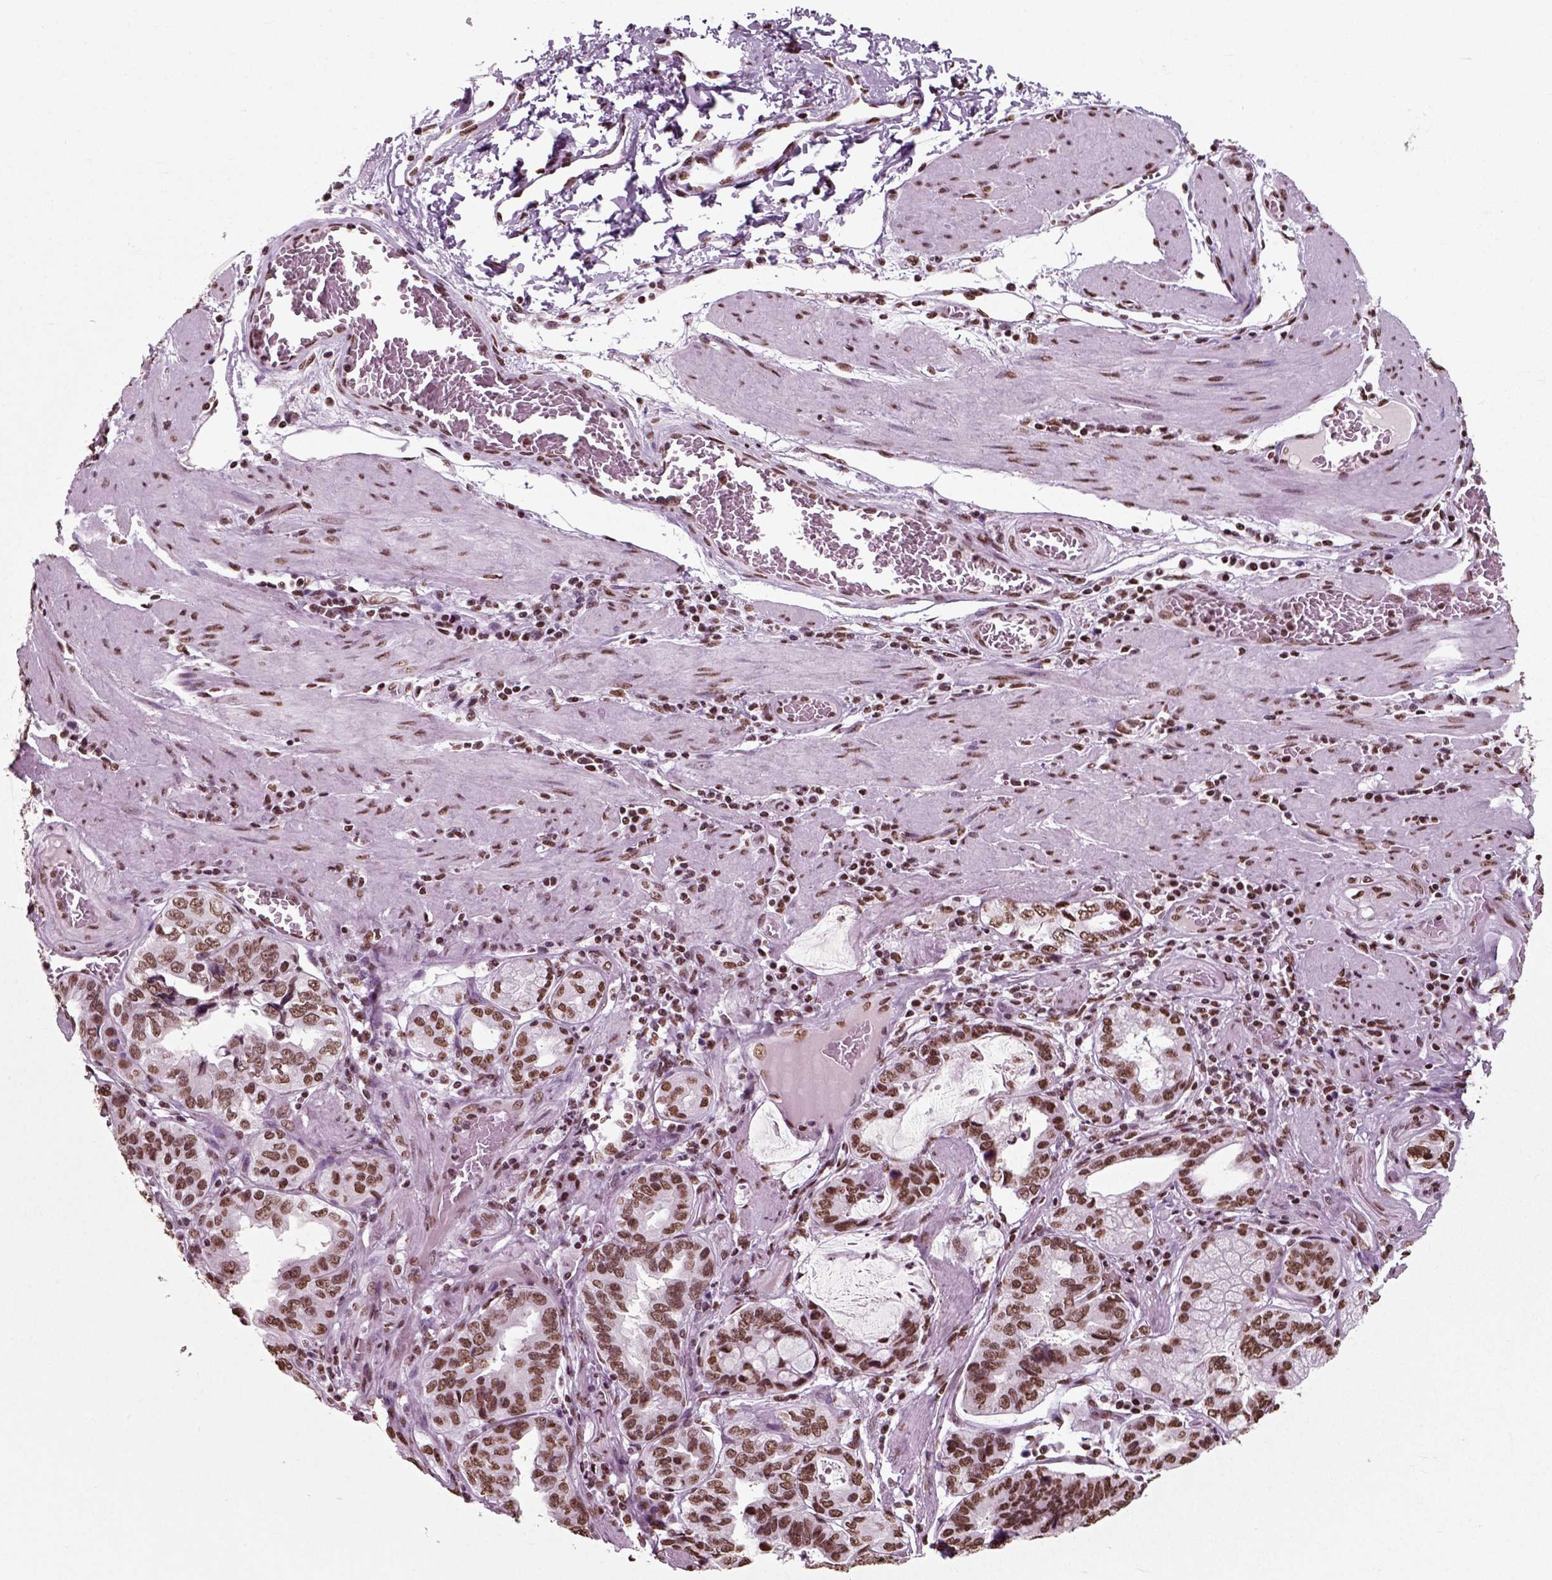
{"staining": {"intensity": "moderate", "quantity": ">75%", "location": "nuclear"}, "tissue": "stomach cancer", "cell_type": "Tumor cells", "image_type": "cancer", "snomed": [{"axis": "morphology", "description": "Adenocarcinoma, NOS"}, {"axis": "topography", "description": "Stomach, lower"}], "caption": "A histopathology image of stomach cancer stained for a protein exhibits moderate nuclear brown staining in tumor cells.", "gene": "POLR1H", "patient": {"sex": "female", "age": 76}}